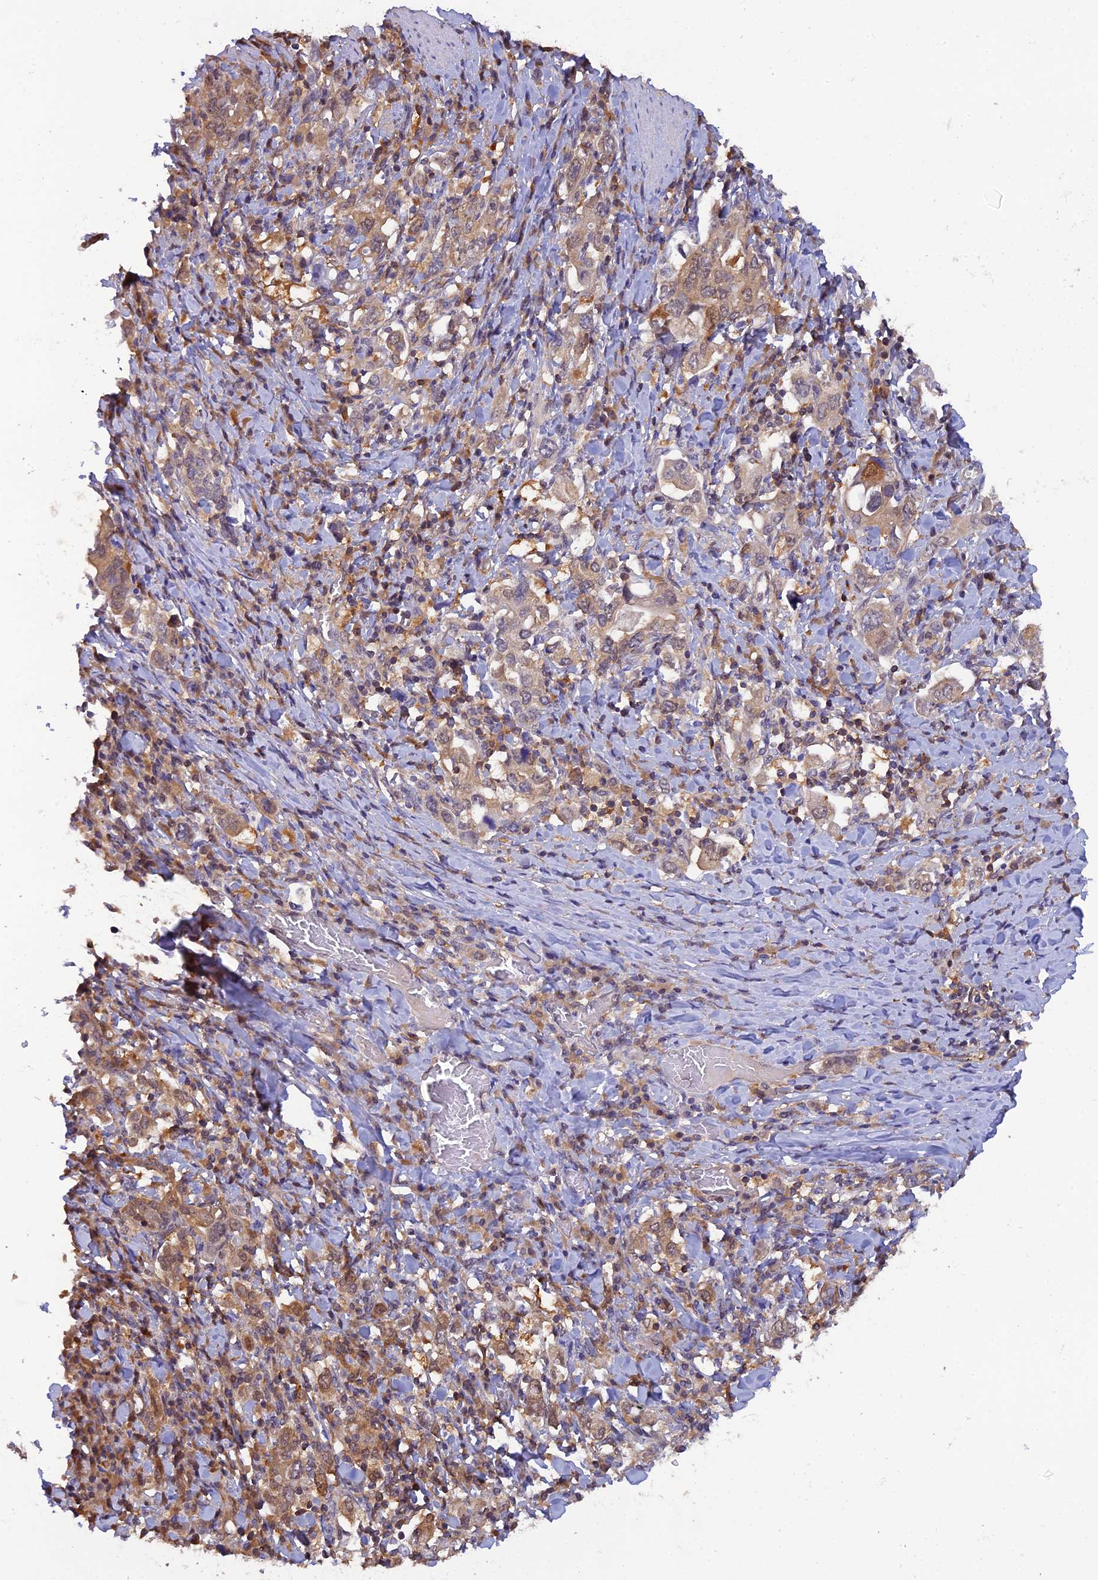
{"staining": {"intensity": "weak", "quantity": ">75%", "location": "cytoplasmic/membranous,nuclear"}, "tissue": "stomach cancer", "cell_type": "Tumor cells", "image_type": "cancer", "snomed": [{"axis": "morphology", "description": "Adenocarcinoma, NOS"}, {"axis": "topography", "description": "Stomach, upper"}, {"axis": "topography", "description": "Stomach"}], "caption": "Weak cytoplasmic/membranous and nuclear positivity for a protein is seen in about >75% of tumor cells of stomach cancer using immunohistochemistry.", "gene": "HINT1", "patient": {"sex": "male", "age": 62}}